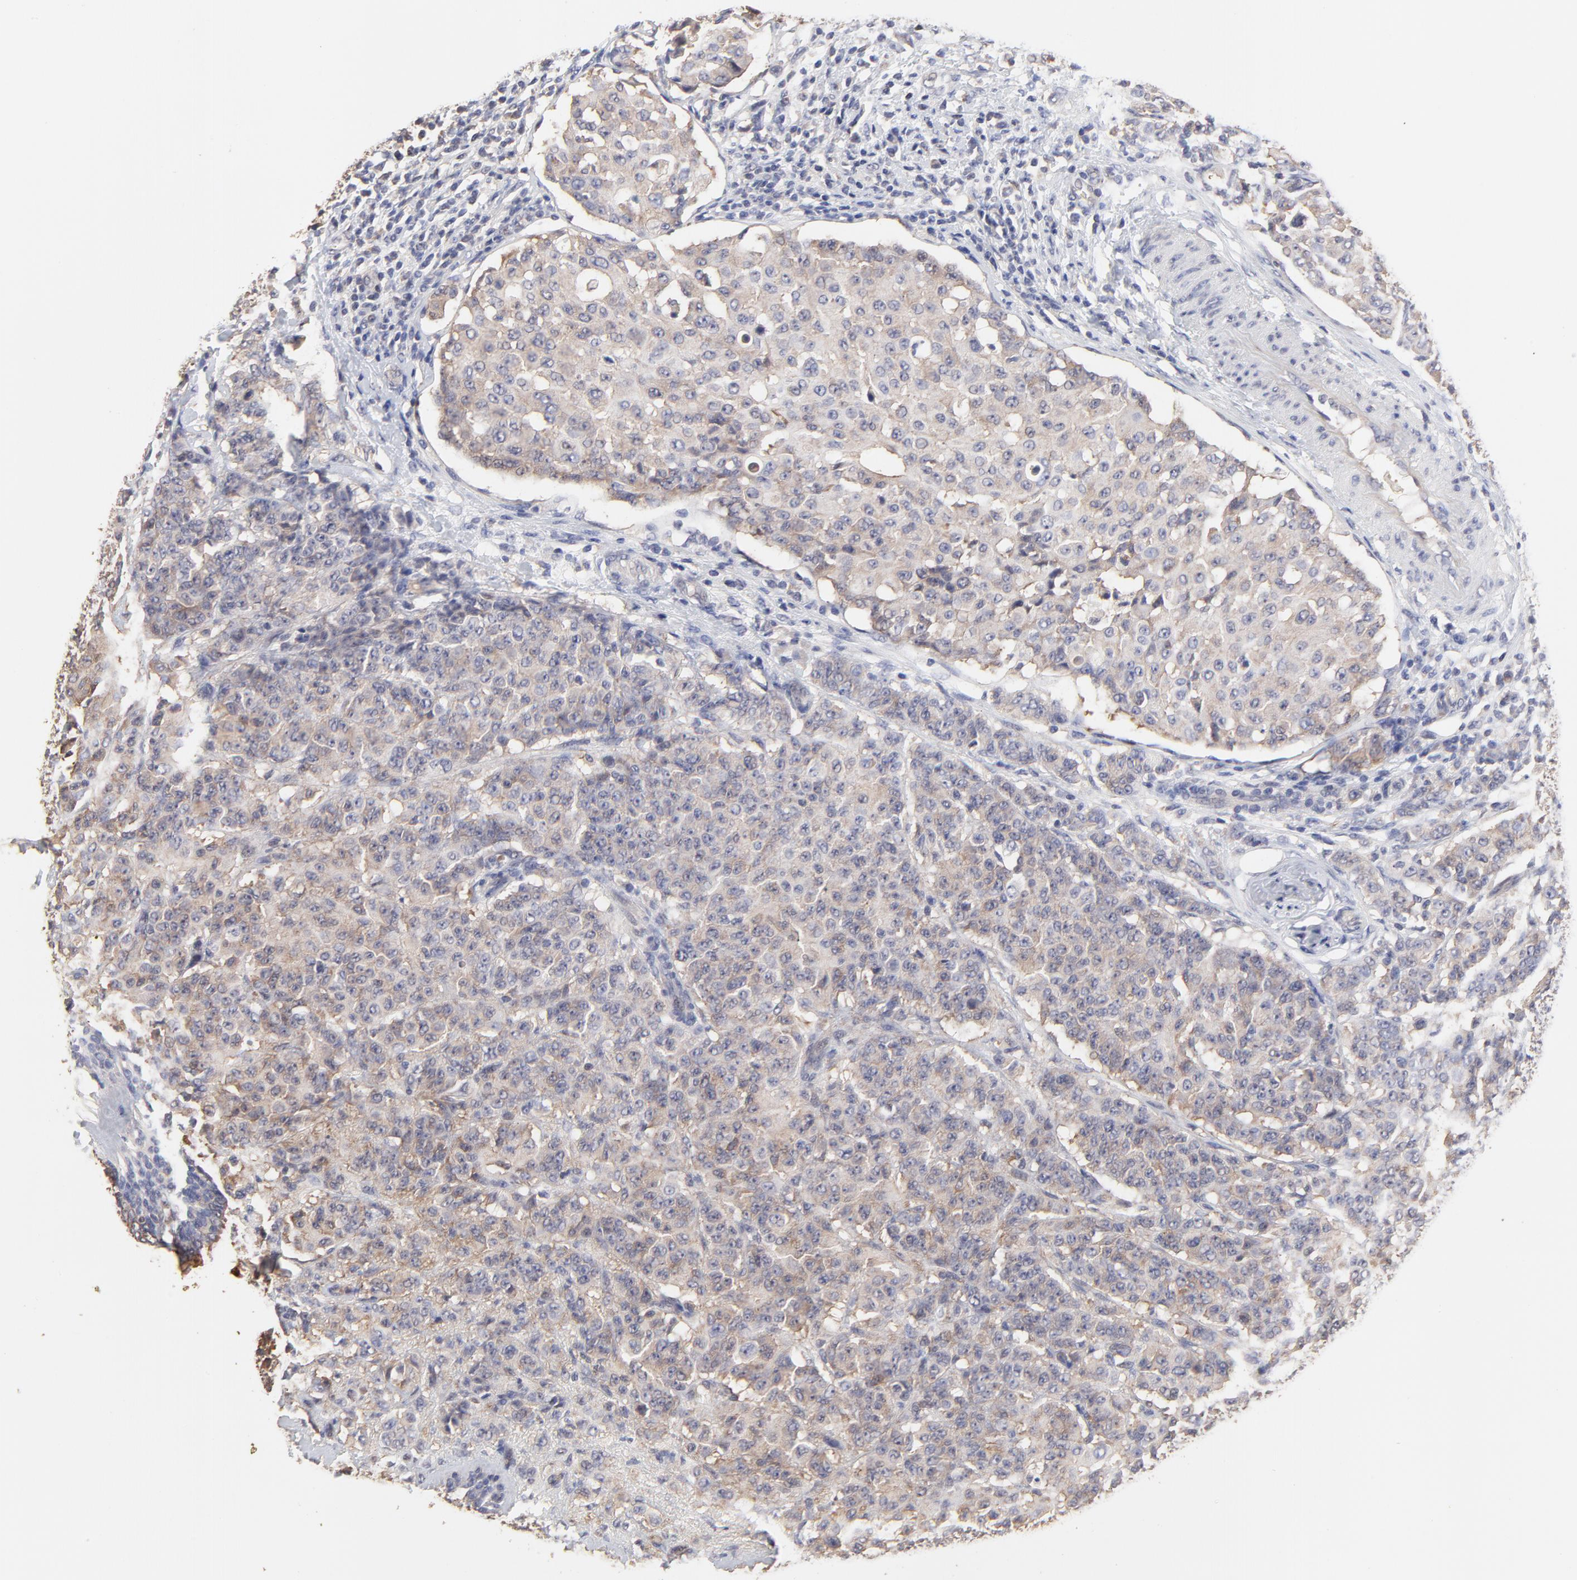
{"staining": {"intensity": "weak", "quantity": ">75%", "location": "cytoplasmic/membranous"}, "tissue": "breast cancer", "cell_type": "Tumor cells", "image_type": "cancer", "snomed": [{"axis": "morphology", "description": "Duct carcinoma"}, {"axis": "topography", "description": "Breast"}], "caption": "A high-resolution photomicrograph shows immunohistochemistry (IHC) staining of breast cancer (invasive ductal carcinoma), which reveals weak cytoplasmic/membranous staining in approximately >75% of tumor cells.", "gene": "CCT2", "patient": {"sex": "female", "age": 40}}